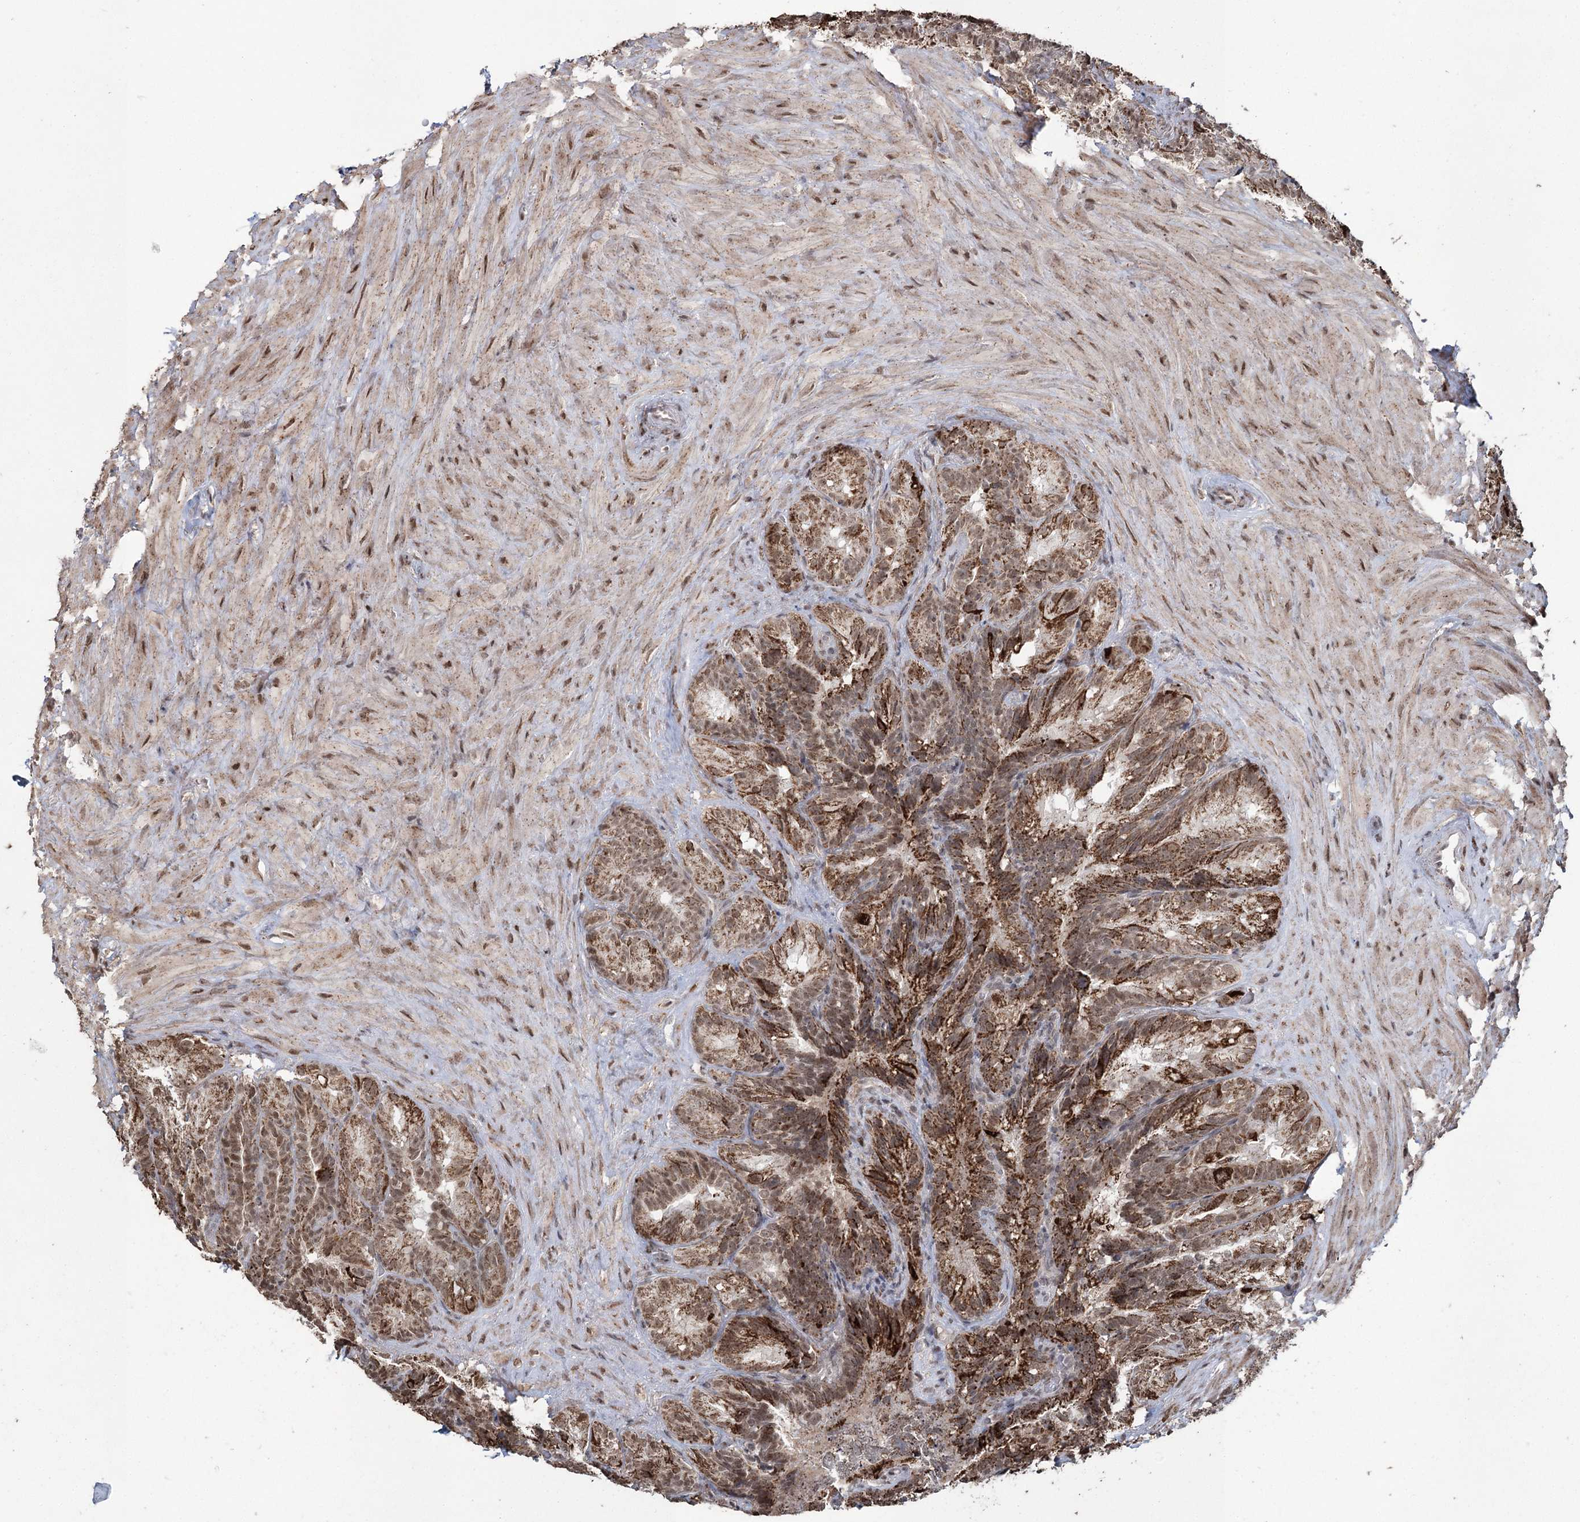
{"staining": {"intensity": "strong", "quantity": ">75%", "location": "cytoplasmic/membranous,nuclear"}, "tissue": "seminal vesicle", "cell_type": "Glandular cells", "image_type": "normal", "snomed": [{"axis": "morphology", "description": "Normal tissue, NOS"}, {"axis": "topography", "description": "Seminal veicle"}], "caption": "Immunohistochemical staining of unremarkable human seminal vesicle exhibits high levels of strong cytoplasmic/membranous,nuclear expression in about >75% of glandular cells.", "gene": "PDHX", "patient": {"sex": "male", "age": 60}}